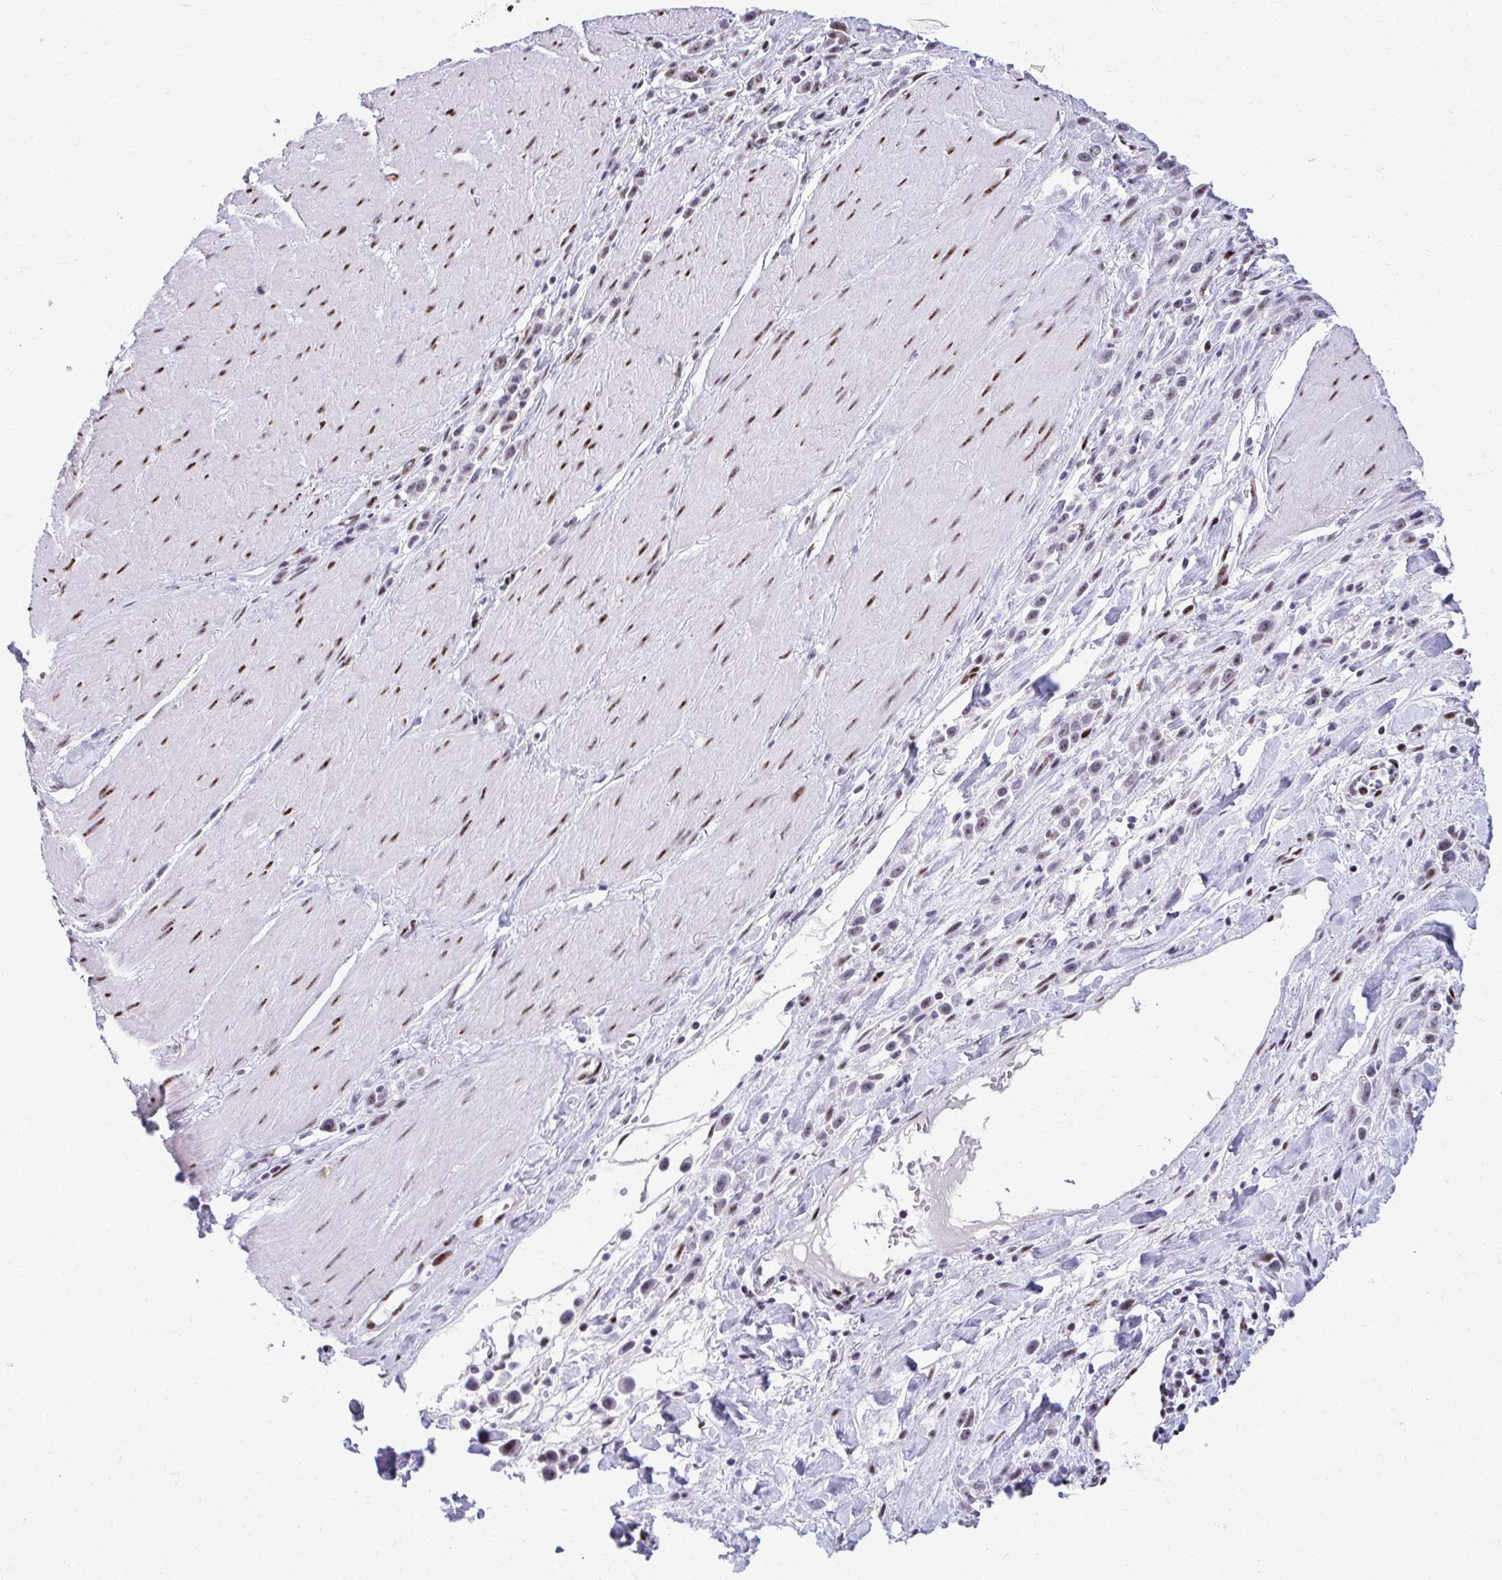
{"staining": {"intensity": "weak", "quantity": "<25%", "location": "nuclear"}, "tissue": "stomach cancer", "cell_type": "Tumor cells", "image_type": "cancer", "snomed": [{"axis": "morphology", "description": "Adenocarcinoma, NOS"}, {"axis": "topography", "description": "Stomach"}], "caption": "IHC of human stomach cancer (adenocarcinoma) shows no expression in tumor cells.", "gene": "PELP1", "patient": {"sex": "male", "age": 47}}